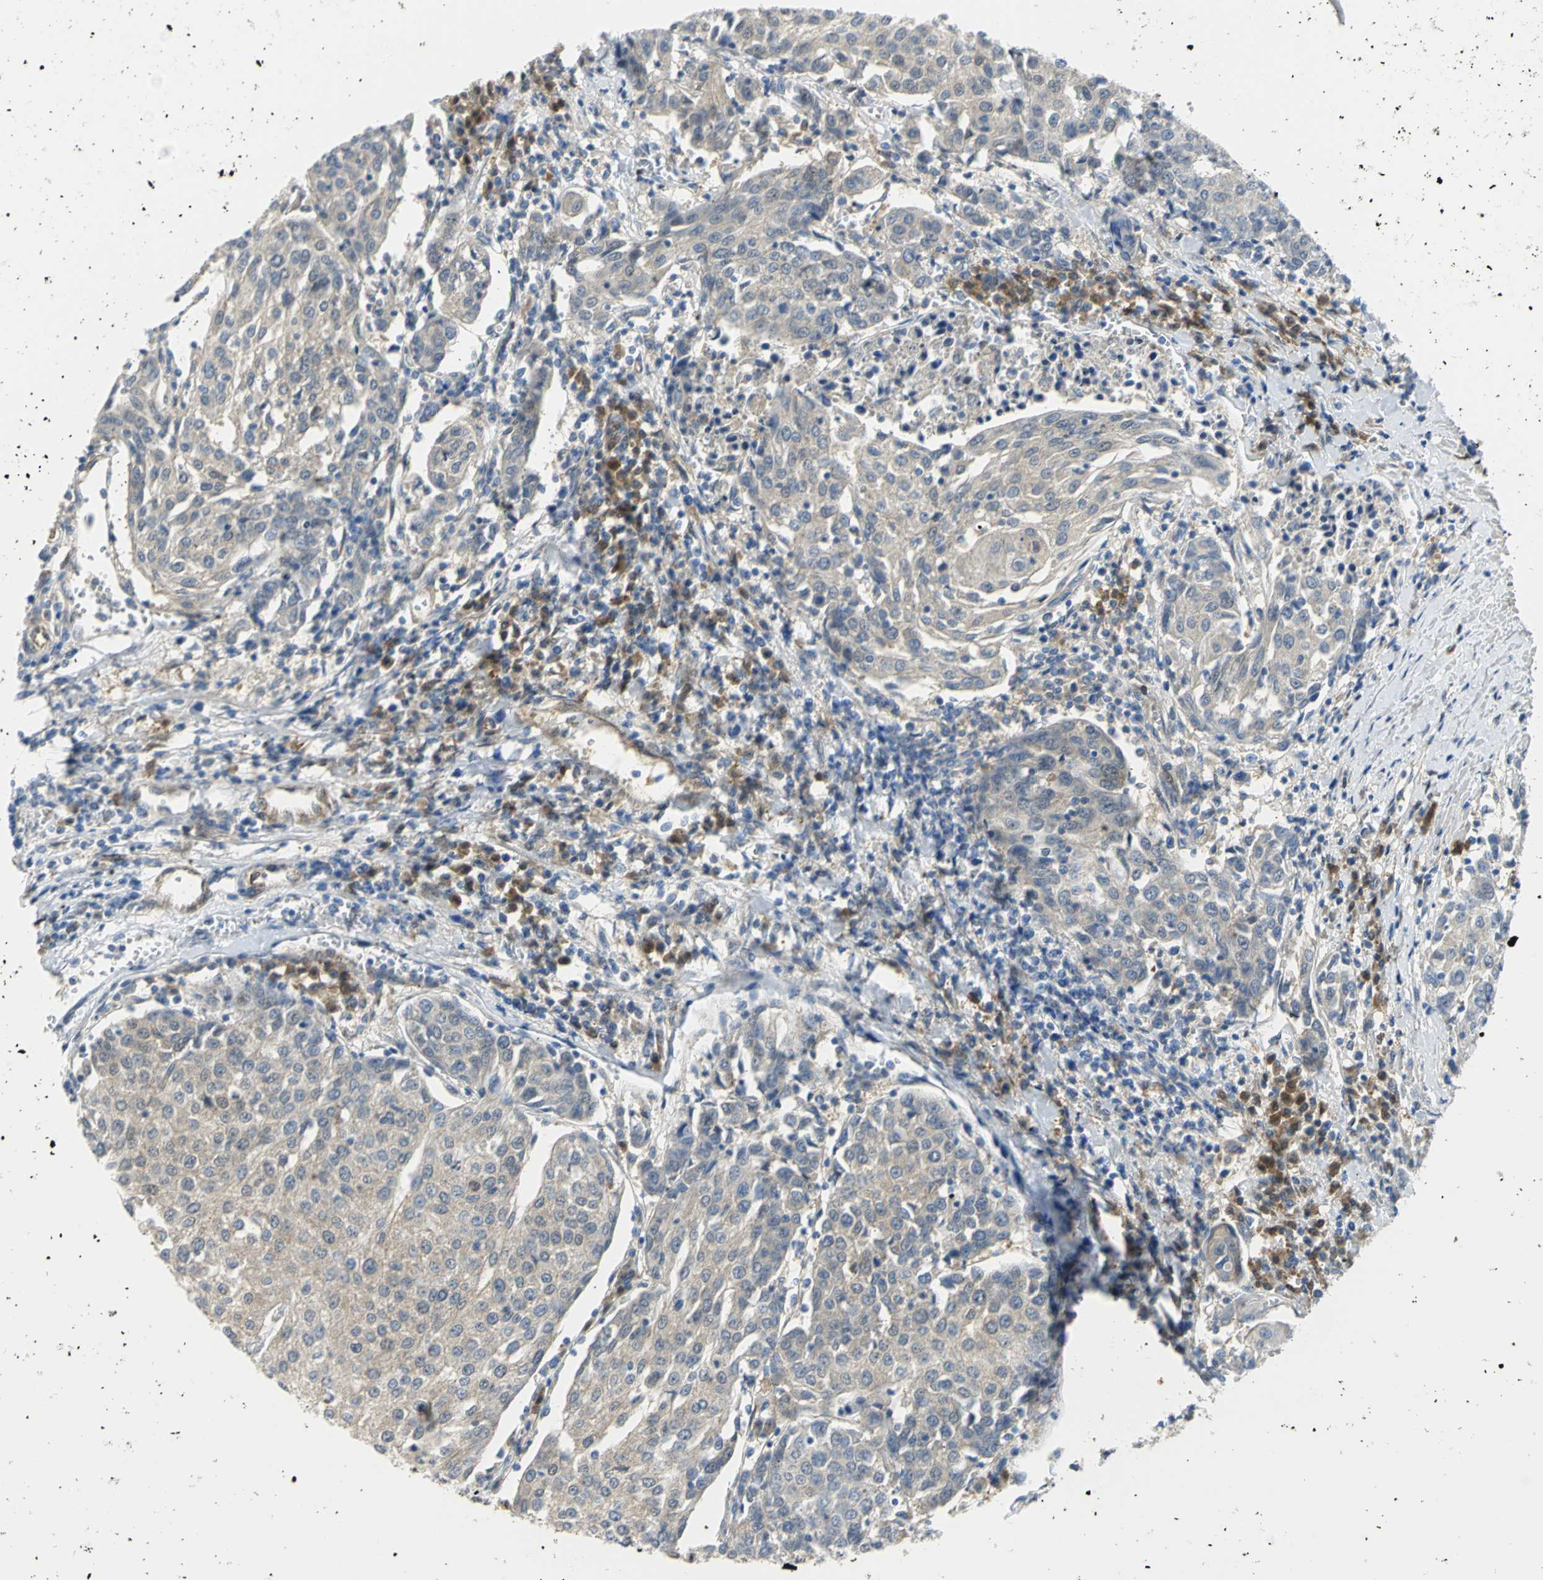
{"staining": {"intensity": "weak", "quantity": "25%-75%", "location": "cytoplasmic/membranous"}, "tissue": "urothelial cancer", "cell_type": "Tumor cells", "image_type": "cancer", "snomed": [{"axis": "morphology", "description": "Urothelial carcinoma, High grade"}, {"axis": "topography", "description": "Urinary bladder"}], "caption": "This is an image of IHC staining of urothelial cancer, which shows weak staining in the cytoplasmic/membranous of tumor cells.", "gene": "PGM3", "patient": {"sex": "female", "age": 85}}